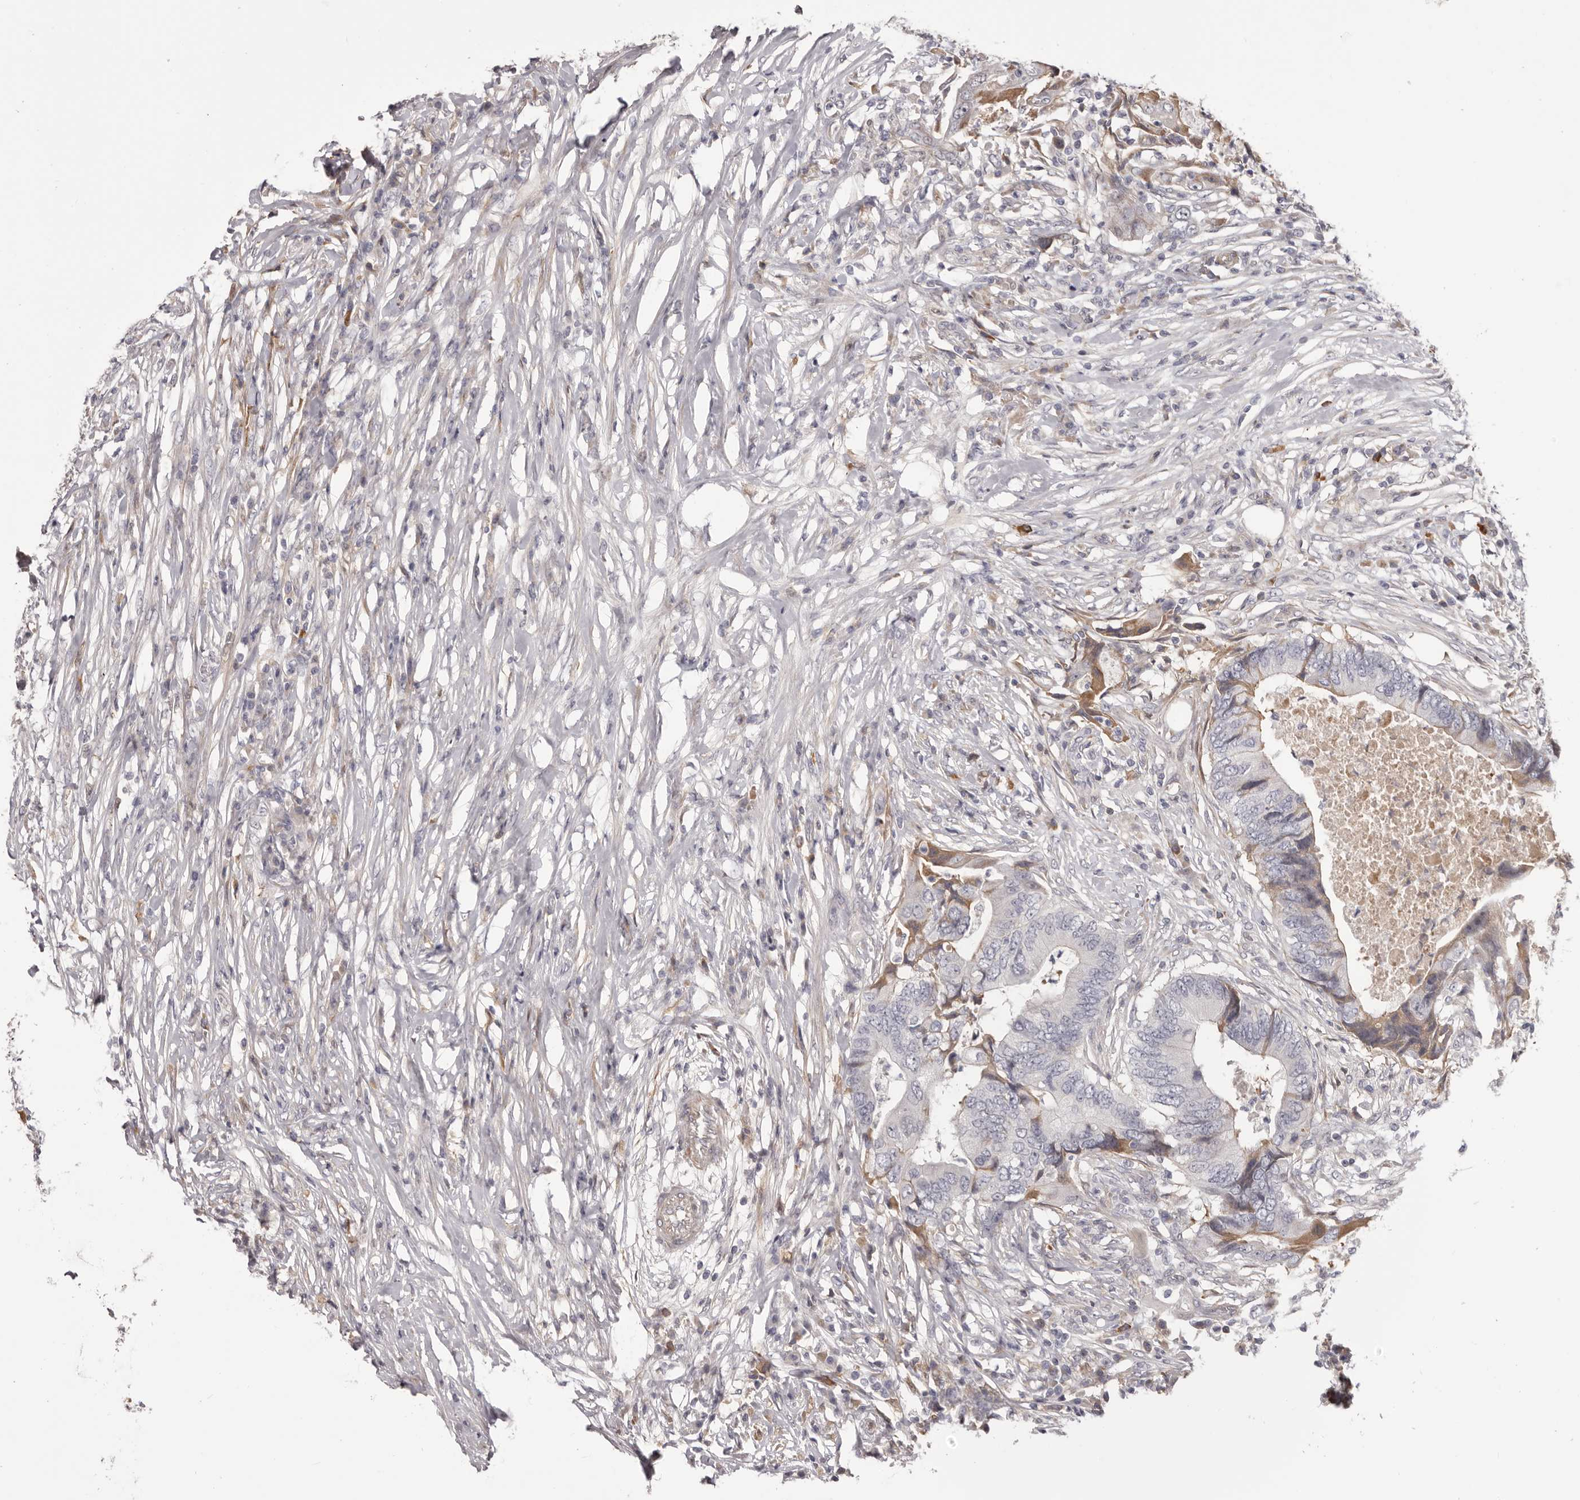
{"staining": {"intensity": "weak", "quantity": "<25%", "location": "cytoplasmic/membranous"}, "tissue": "colorectal cancer", "cell_type": "Tumor cells", "image_type": "cancer", "snomed": [{"axis": "morphology", "description": "Adenocarcinoma, NOS"}, {"axis": "topography", "description": "Colon"}], "caption": "Immunohistochemistry of human colorectal adenocarcinoma displays no expression in tumor cells. The staining was performed using DAB to visualize the protein expression in brown, while the nuclei were stained in blue with hematoxylin (Magnification: 20x).", "gene": "OTUD3", "patient": {"sex": "male", "age": 71}}